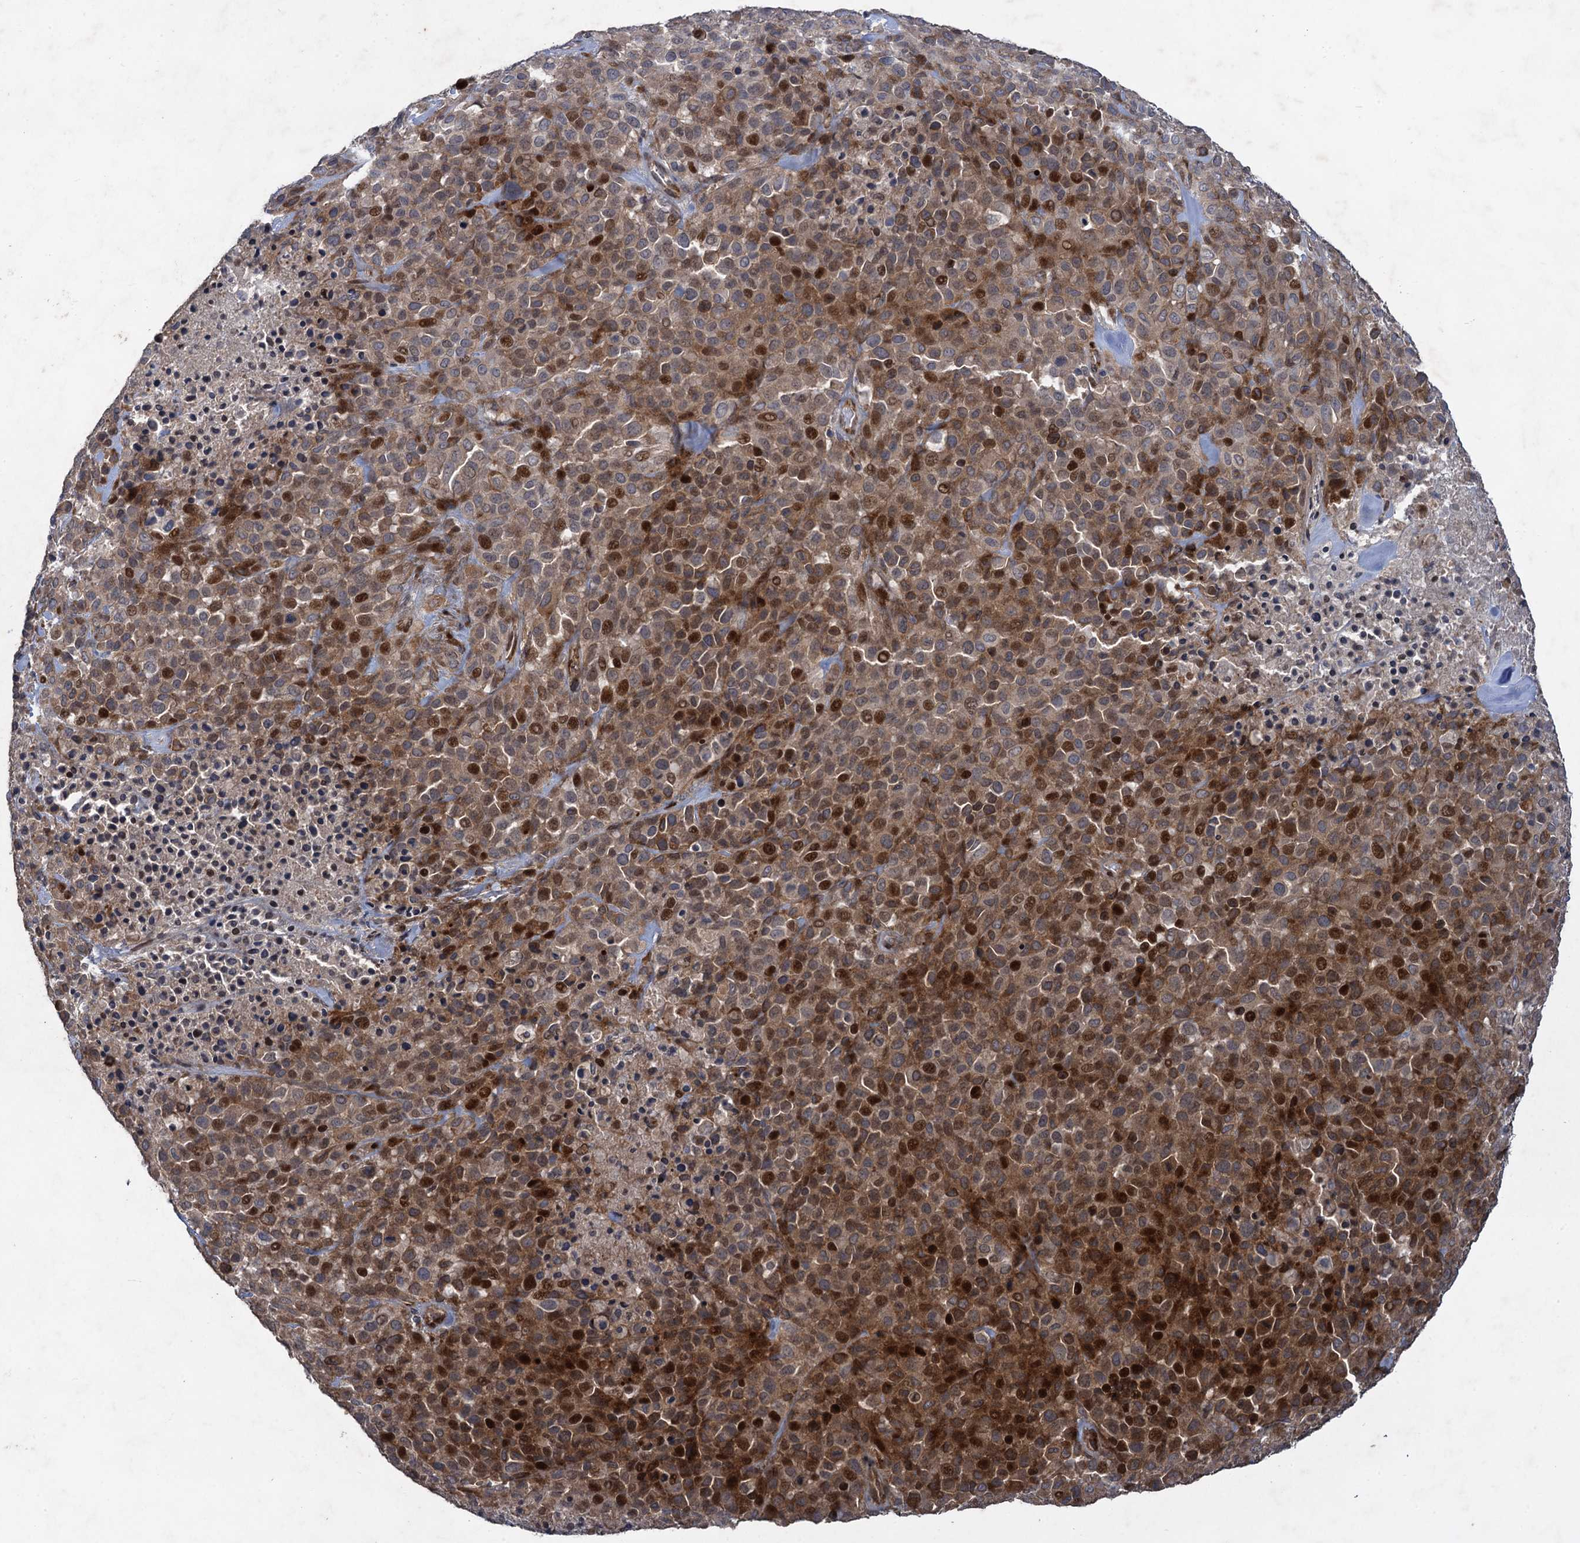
{"staining": {"intensity": "strong", "quantity": "25%-75%", "location": "cytoplasmic/membranous,nuclear"}, "tissue": "melanoma", "cell_type": "Tumor cells", "image_type": "cancer", "snomed": [{"axis": "morphology", "description": "Malignant melanoma, Metastatic site"}, {"axis": "topography", "description": "Skin"}], "caption": "Immunohistochemical staining of malignant melanoma (metastatic site) demonstrates strong cytoplasmic/membranous and nuclear protein expression in about 25%-75% of tumor cells. Using DAB (brown) and hematoxylin (blue) stains, captured at high magnification using brightfield microscopy.", "gene": "NUDT22", "patient": {"sex": "female", "age": 81}}